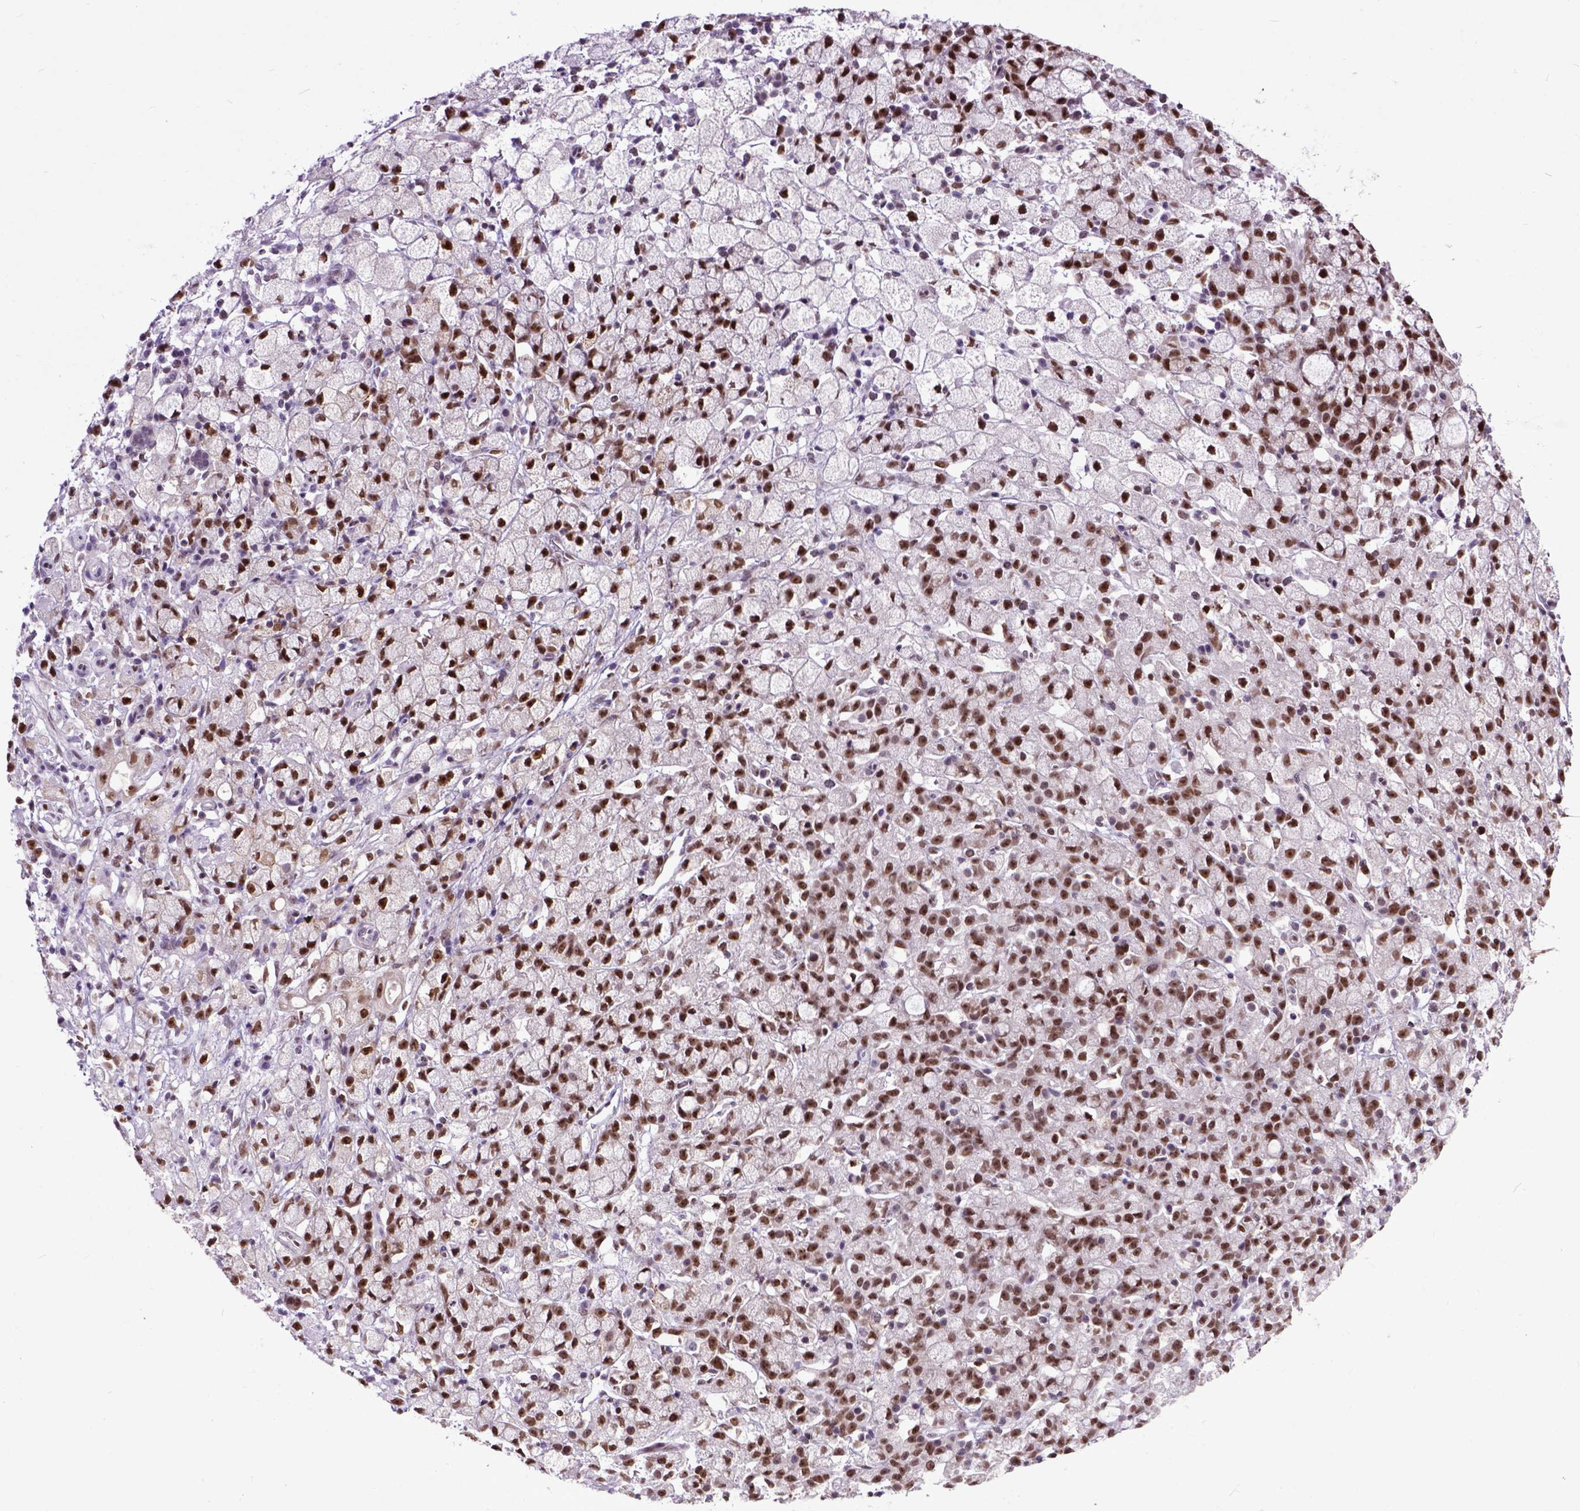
{"staining": {"intensity": "moderate", "quantity": ">75%", "location": "nuclear"}, "tissue": "stomach cancer", "cell_type": "Tumor cells", "image_type": "cancer", "snomed": [{"axis": "morphology", "description": "Adenocarcinoma, NOS"}, {"axis": "topography", "description": "Stomach"}], "caption": "This photomicrograph shows immunohistochemistry staining of human adenocarcinoma (stomach), with medium moderate nuclear expression in about >75% of tumor cells.", "gene": "RCC2", "patient": {"sex": "male", "age": 58}}